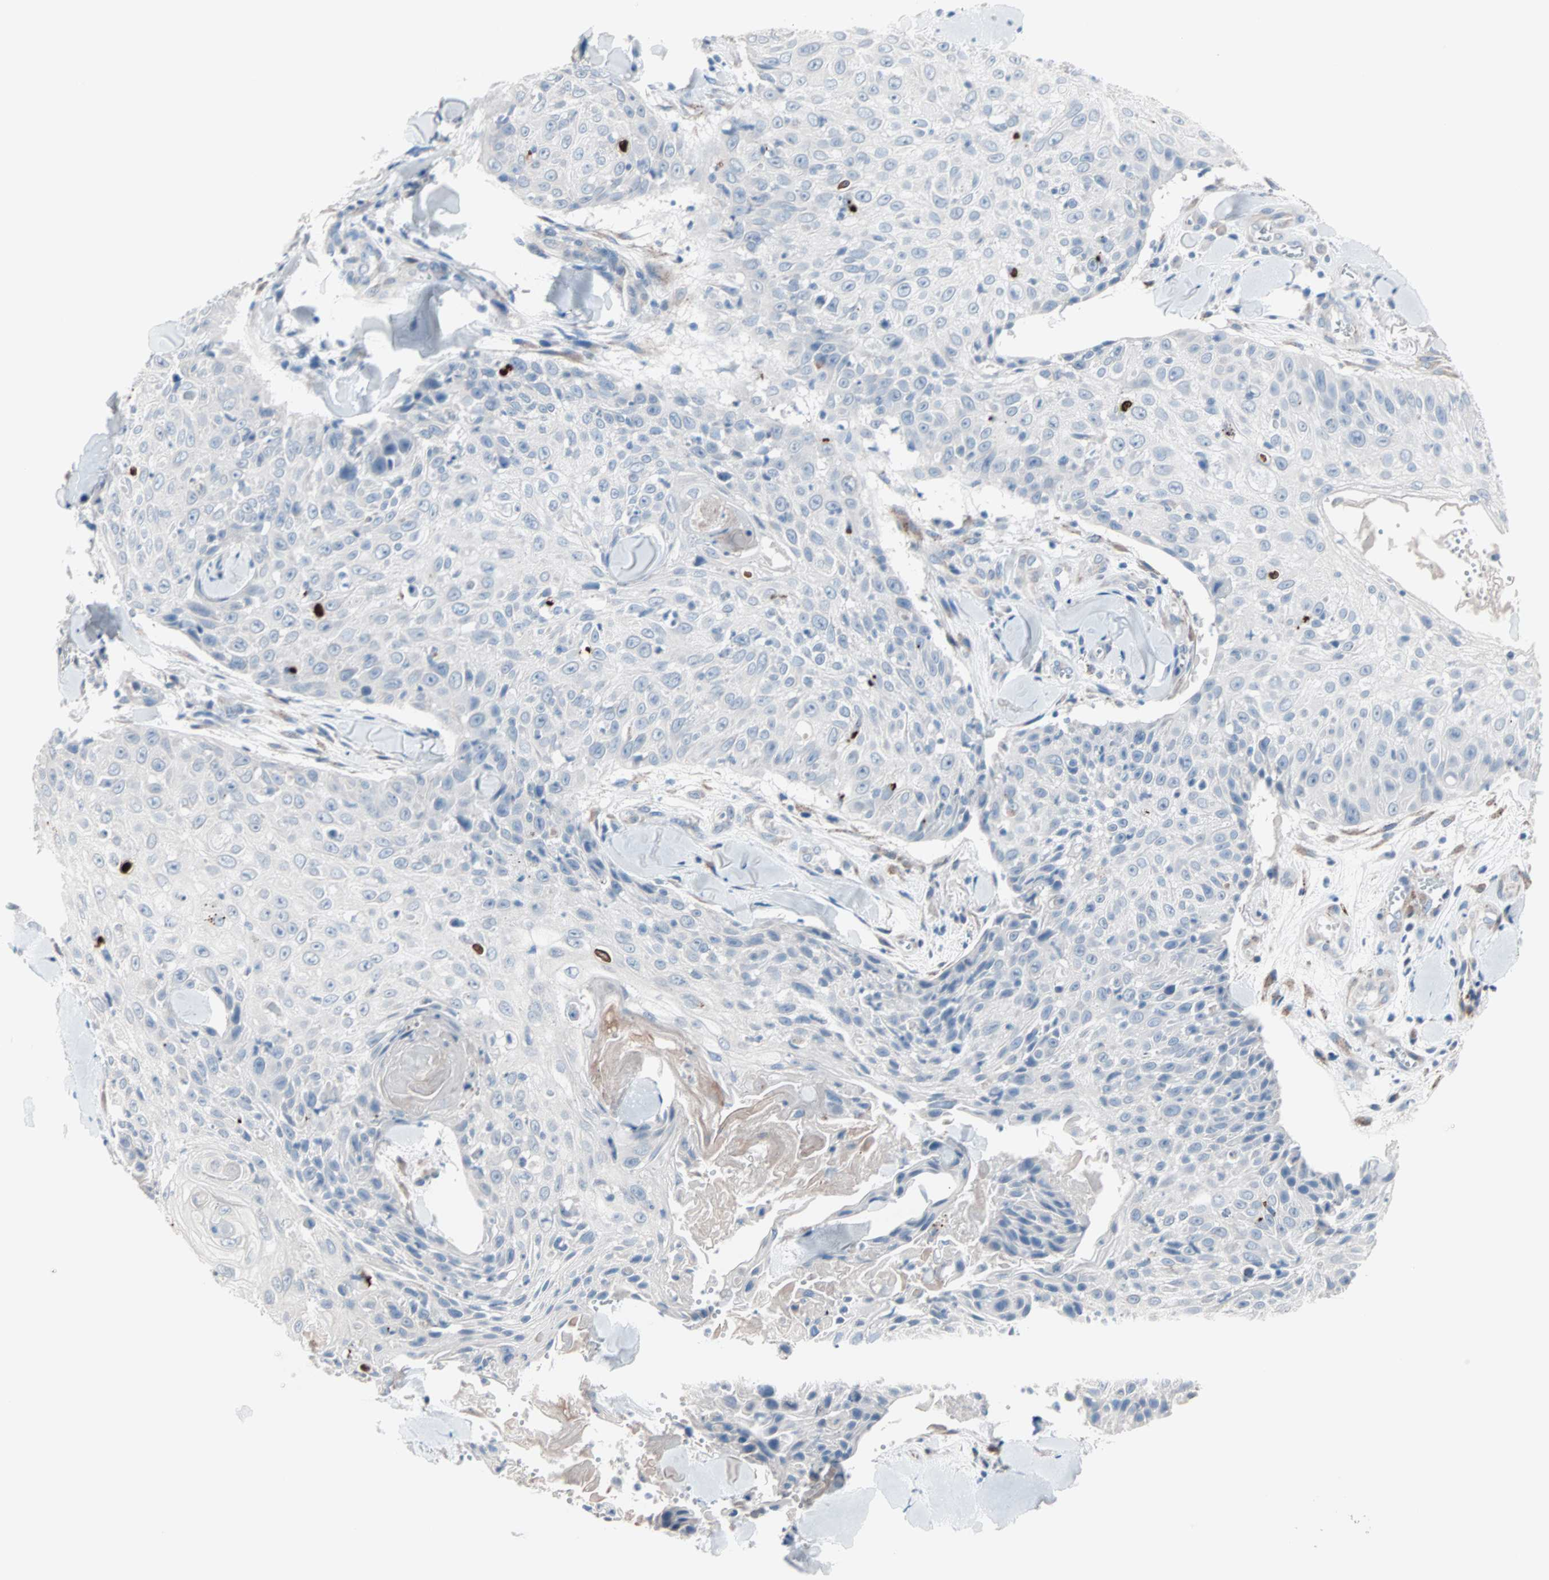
{"staining": {"intensity": "negative", "quantity": "none", "location": "none"}, "tissue": "skin cancer", "cell_type": "Tumor cells", "image_type": "cancer", "snomed": [{"axis": "morphology", "description": "Squamous cell carcinoma, NOS"}, {"axis": "topography", "description": "Skin"}], "caption": "The histopathology image demonstrates no staining of tumor cells in skin cancer.", "gene": "ULBP1", "patient": {"sex": "male", "age": 86}}